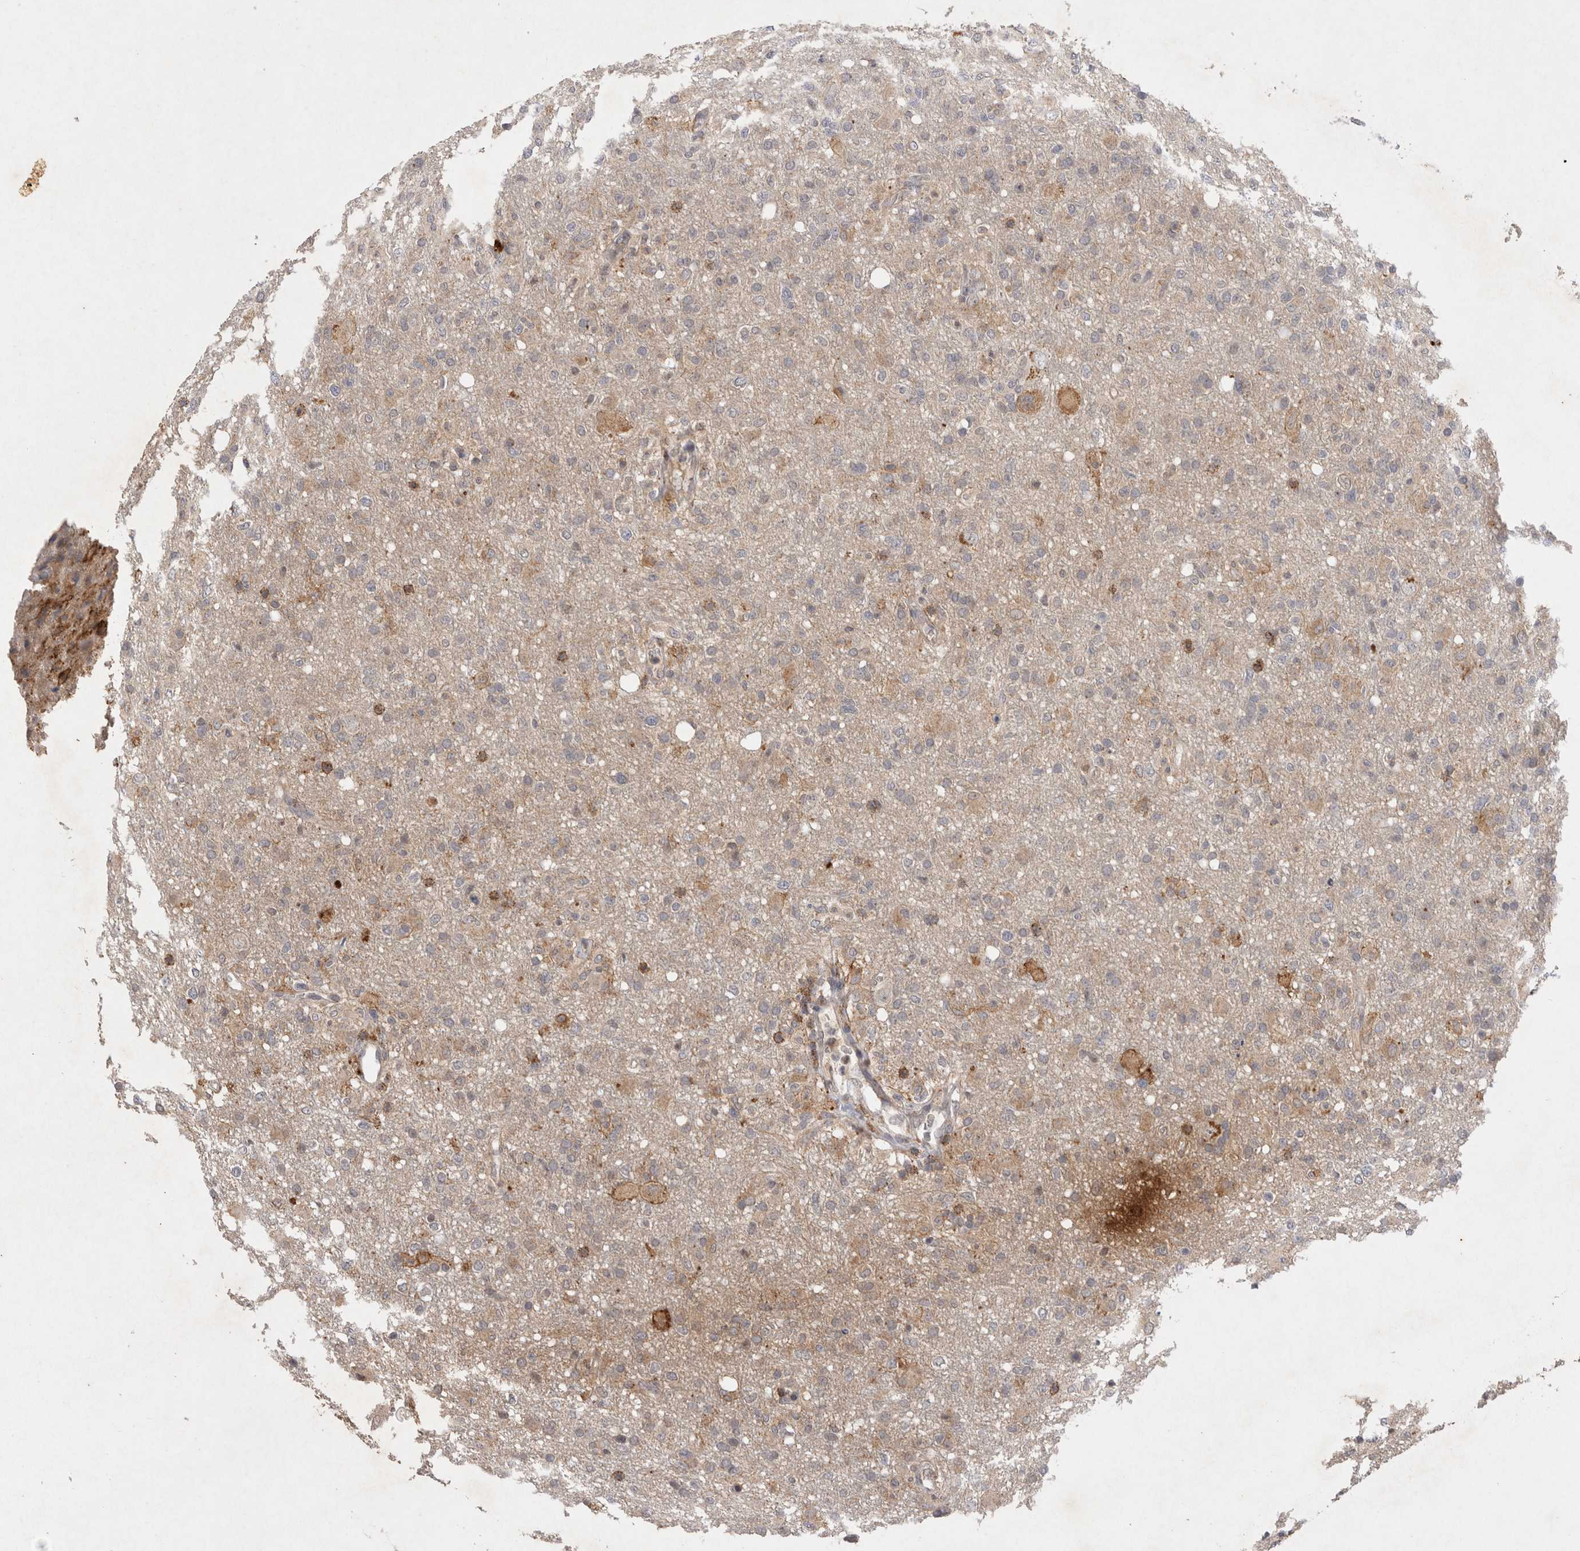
{"staining": {"intensity": "moderate", "quantity": "<25%", "location": "cytoplasmic/membranous"}, "tissue": "glioma", "cell_type": "Tumor cells", "image_type": "cancer", "snomed": [{"axis": "morphology", "description": "Glioma, malignant, High grade"}, {"axis": "topography", "description": "Brain"}], "caption": "The histopathology image reveals staining of high-grade glioma (malignant), revealing moderate cytoplasmic/membranous protein positivity (brown color) within tumor cells.", "gene": "RASSF3", "patient": {"sex": "female", "age": 57}}